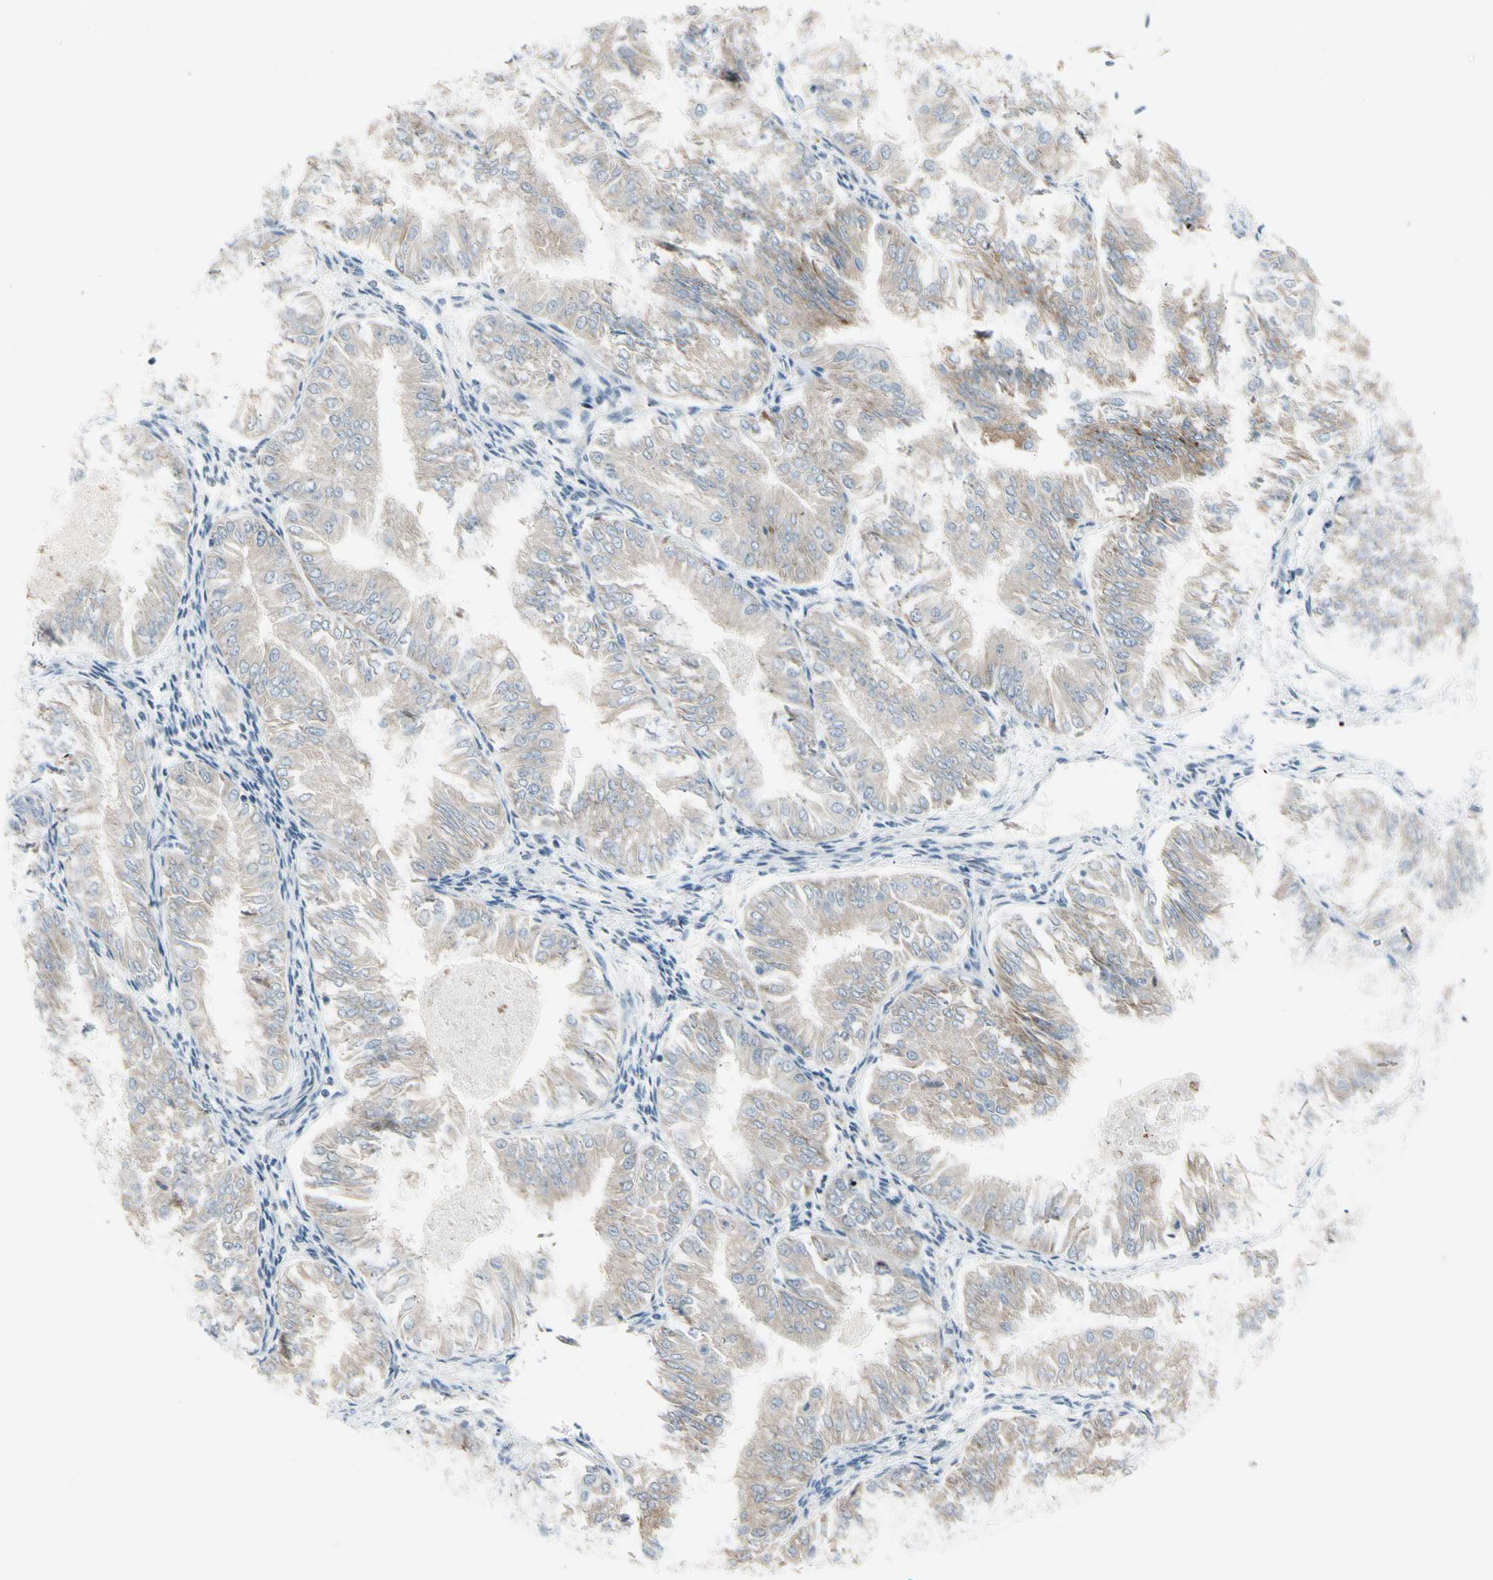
{"staining": {"intensity": "weak", "quantity": ">75%", "location": "cytoplasmic/membranous"}, "tissue": "endometrial cancer", "cell_type": "Tumor cells", "image_type": "cancer", "snomed": [{"axis": "morphology", "description": "Adenocarcinoma, NOS"}, {"axis": "topography", "description": "Endometrium"}], "caption": "The image exhibits immunohistochemical staining of endometrial cancer. There is weak cytoplasmic/membranous positivity is identified in about >75% of tumor cells.", "gene": "PIP5K1B", "patient": {"sex": "female", "age": 53}}